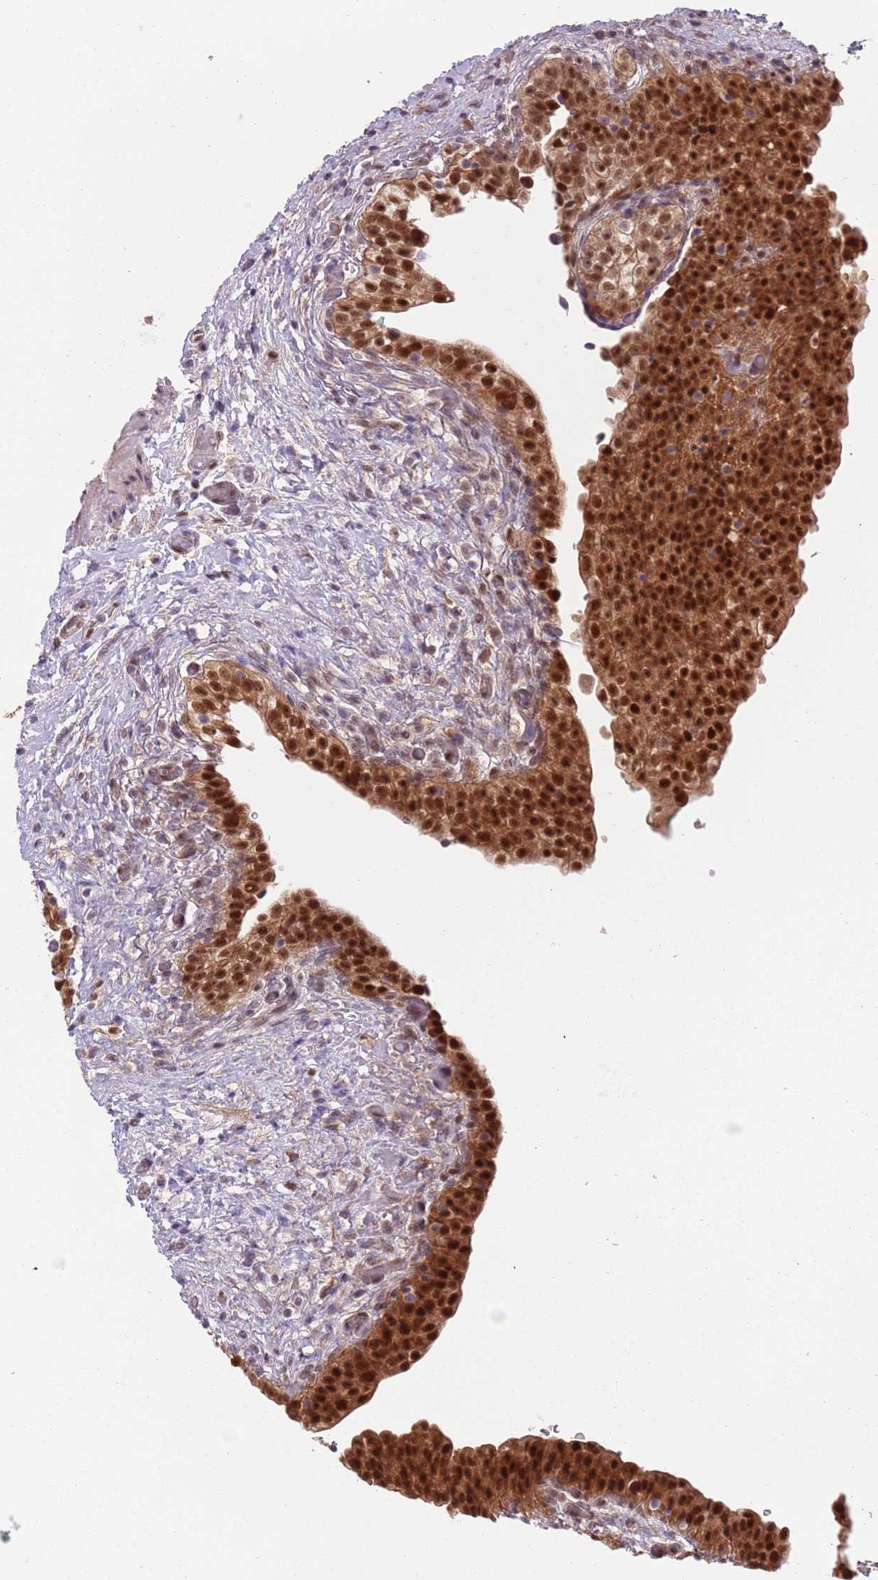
{"staining": {"intensity": "strong", "quantity": ">75%", "location": "cytoplasmic/membranous,nuclear"}, "tissue": "urinary bladder", "cell_type": "Urothelial cells", "image_type": "normal", "snomed": [{"axis": "morphology", "description": "Normal tissue, NOS"}, {"axis": "topography", "description": "Urinary bladder"}], "caption": "Immunohistochemistry (IHC) (DAB) staining of unremarkable human urinary bladder displays strong cytoplasmic/membranous,nuclear protein expression in approximately >75% of urothelial cells. (Stains: DAB (3,3'-diaminobenzidine) in brown, nuclei in blue, Microscopy: brightfield microscopy at high magnification).", "gene": "RMND5B", "patient": {"sex": "male", "age": 69}}